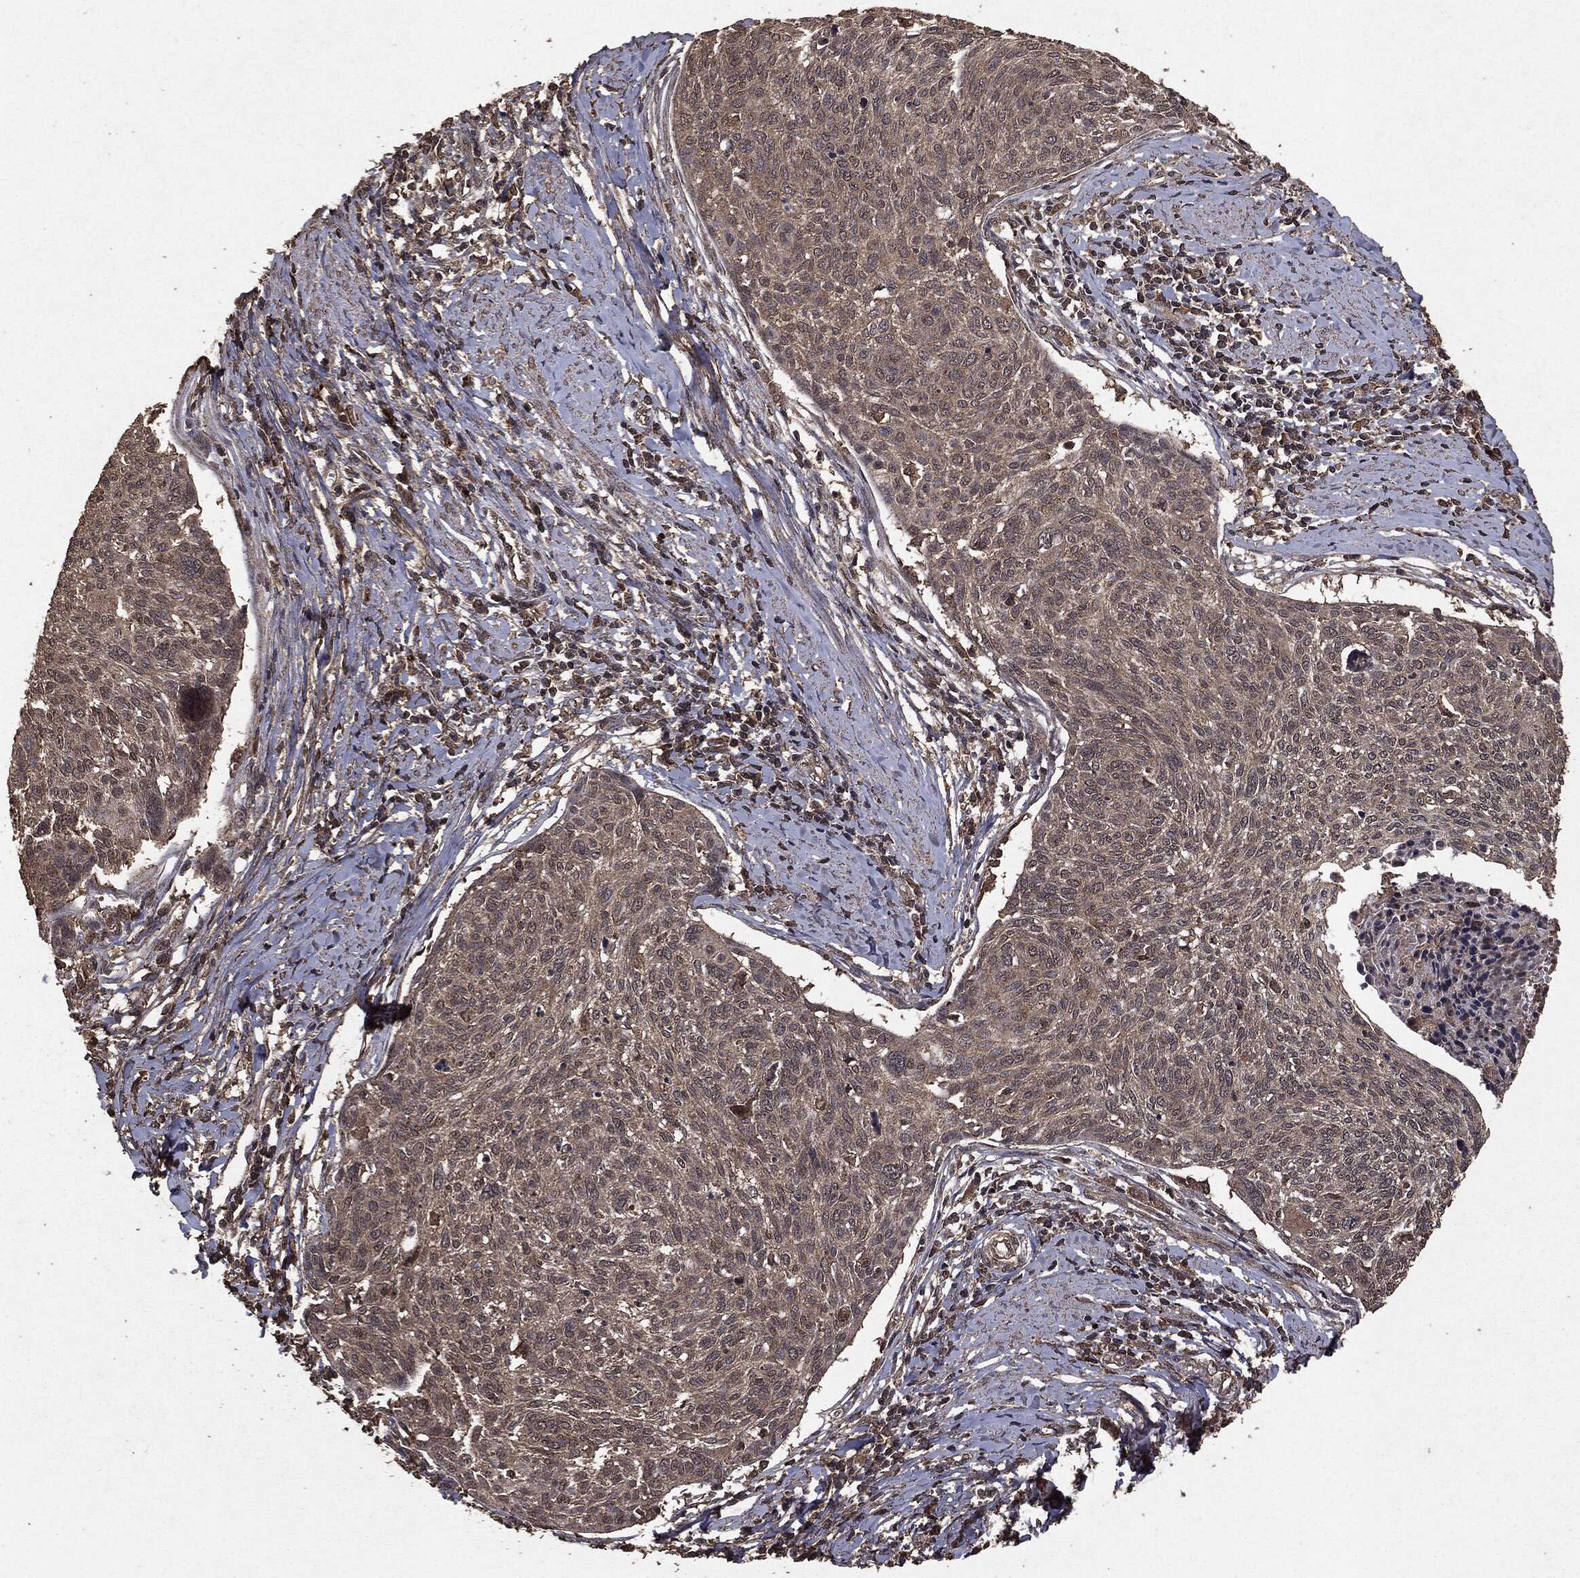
{"staining": {"intensity": "negative", "quantity": "none", "location": "none"}, "tissue": "cervical cancer", "cell_type": "Tumor cells", "image_type": "cancer", "snomed": [{"axis": "morphology", "description": "Squamous cell carcinoma, NOS"}, {"axis": "topography", "description": "Cervix"}], "caption": "Immunohistochemistry micrograph of human squamous cell carcinoma (cervical) stained for a protein (brown), which reveals no positivity in tumor cells.", "gene": "NME1", "patient": {"sex": "female", "age": 49}}